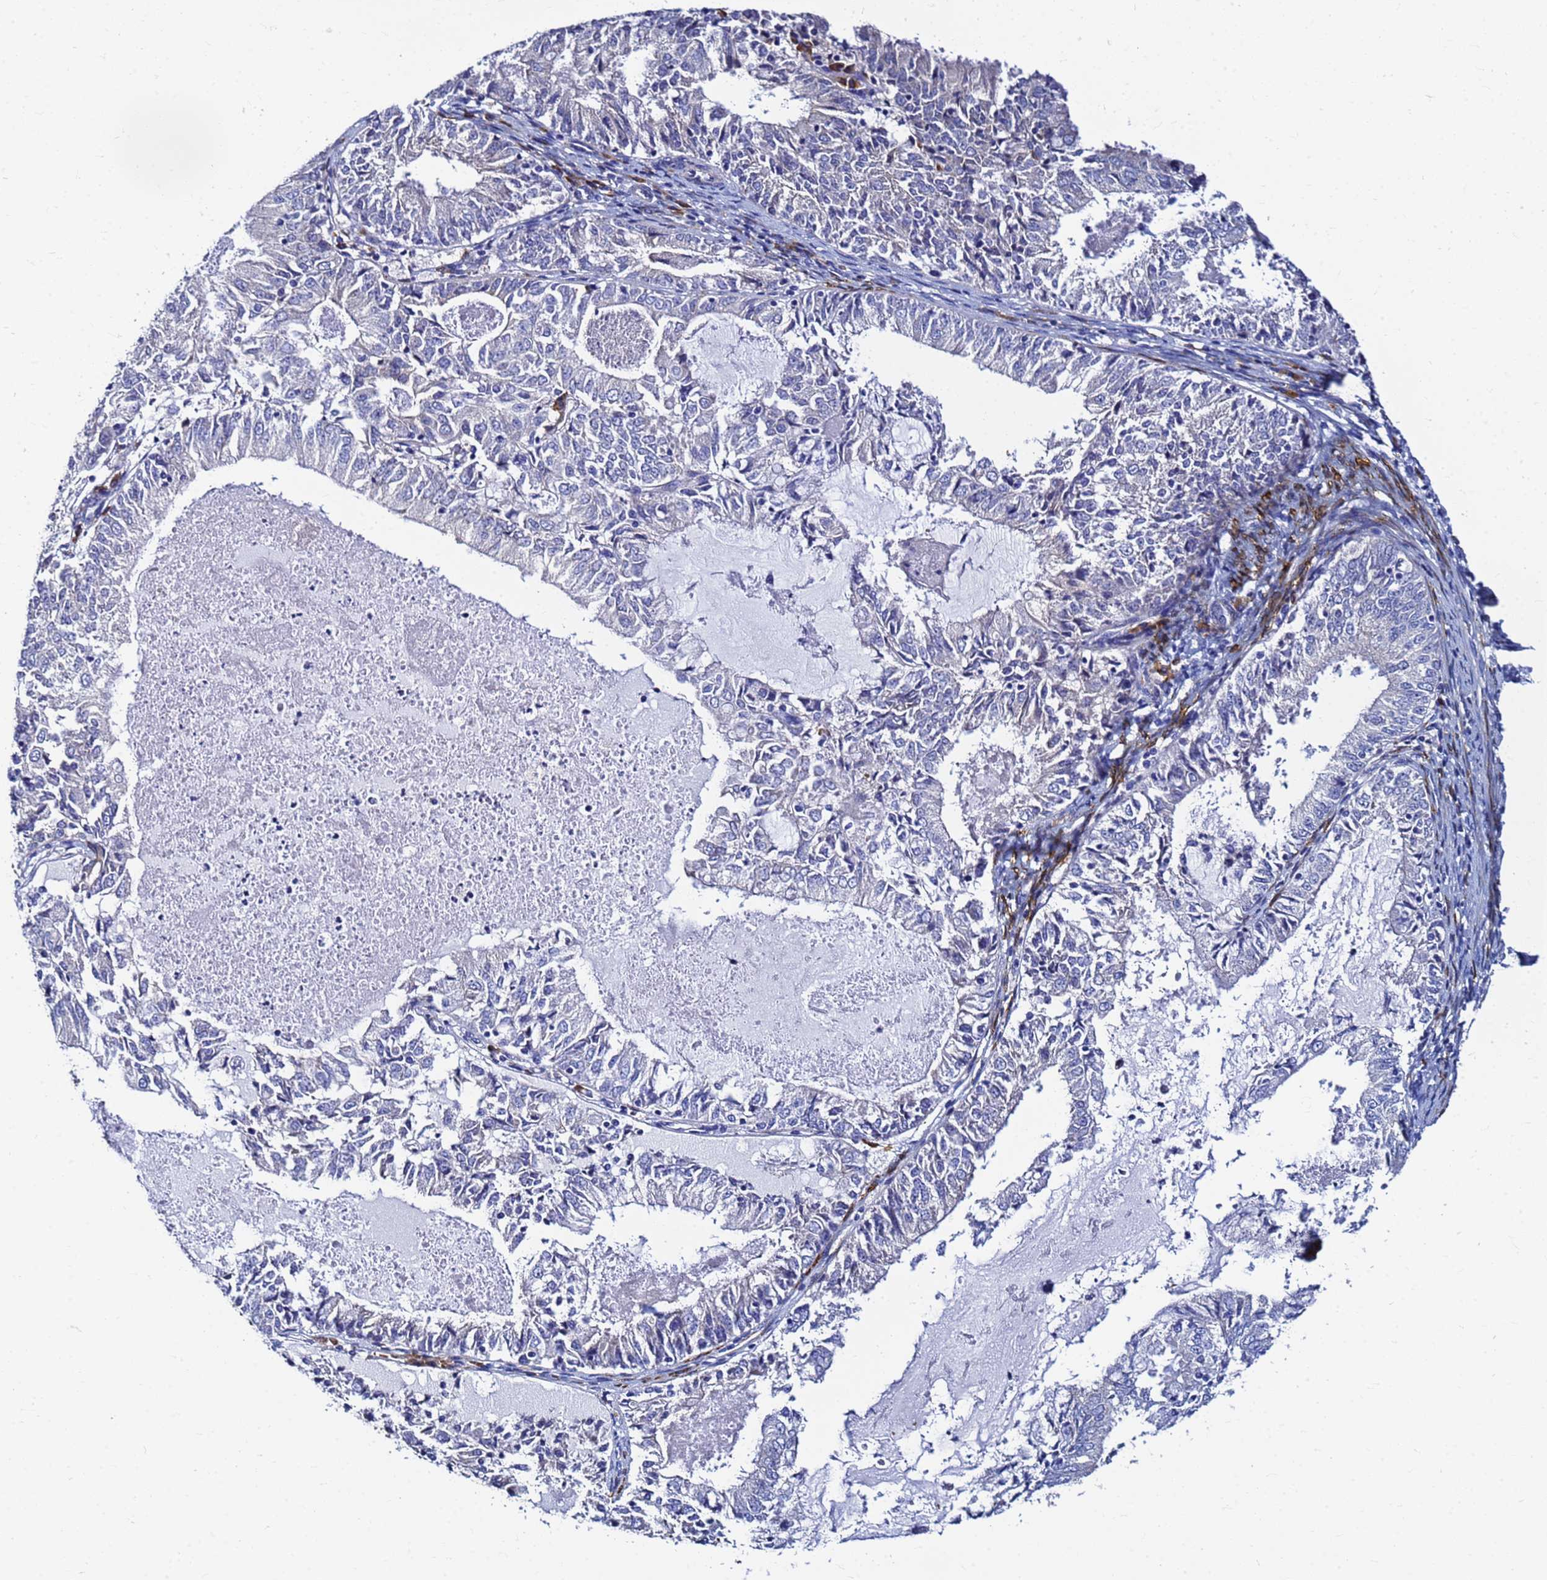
{"staining": {"intensity": "negative", "quantity": "none", "location": "none"}, "tissue": "endometrial cancer", "cell_type": "Tumor cells", "image_type": "cancer", "snomed": [{"axis": "morphology", "description": "Adenocarcinoma, NOS"}, {"axis": "topography", "description": "Endometrium"}], "caption": "Tumor cells show no significant protein staining in endometrial cancer (adenocarcinoma).", "gene": "JRKL", "patient": {"sex": "female", "age": 57}}